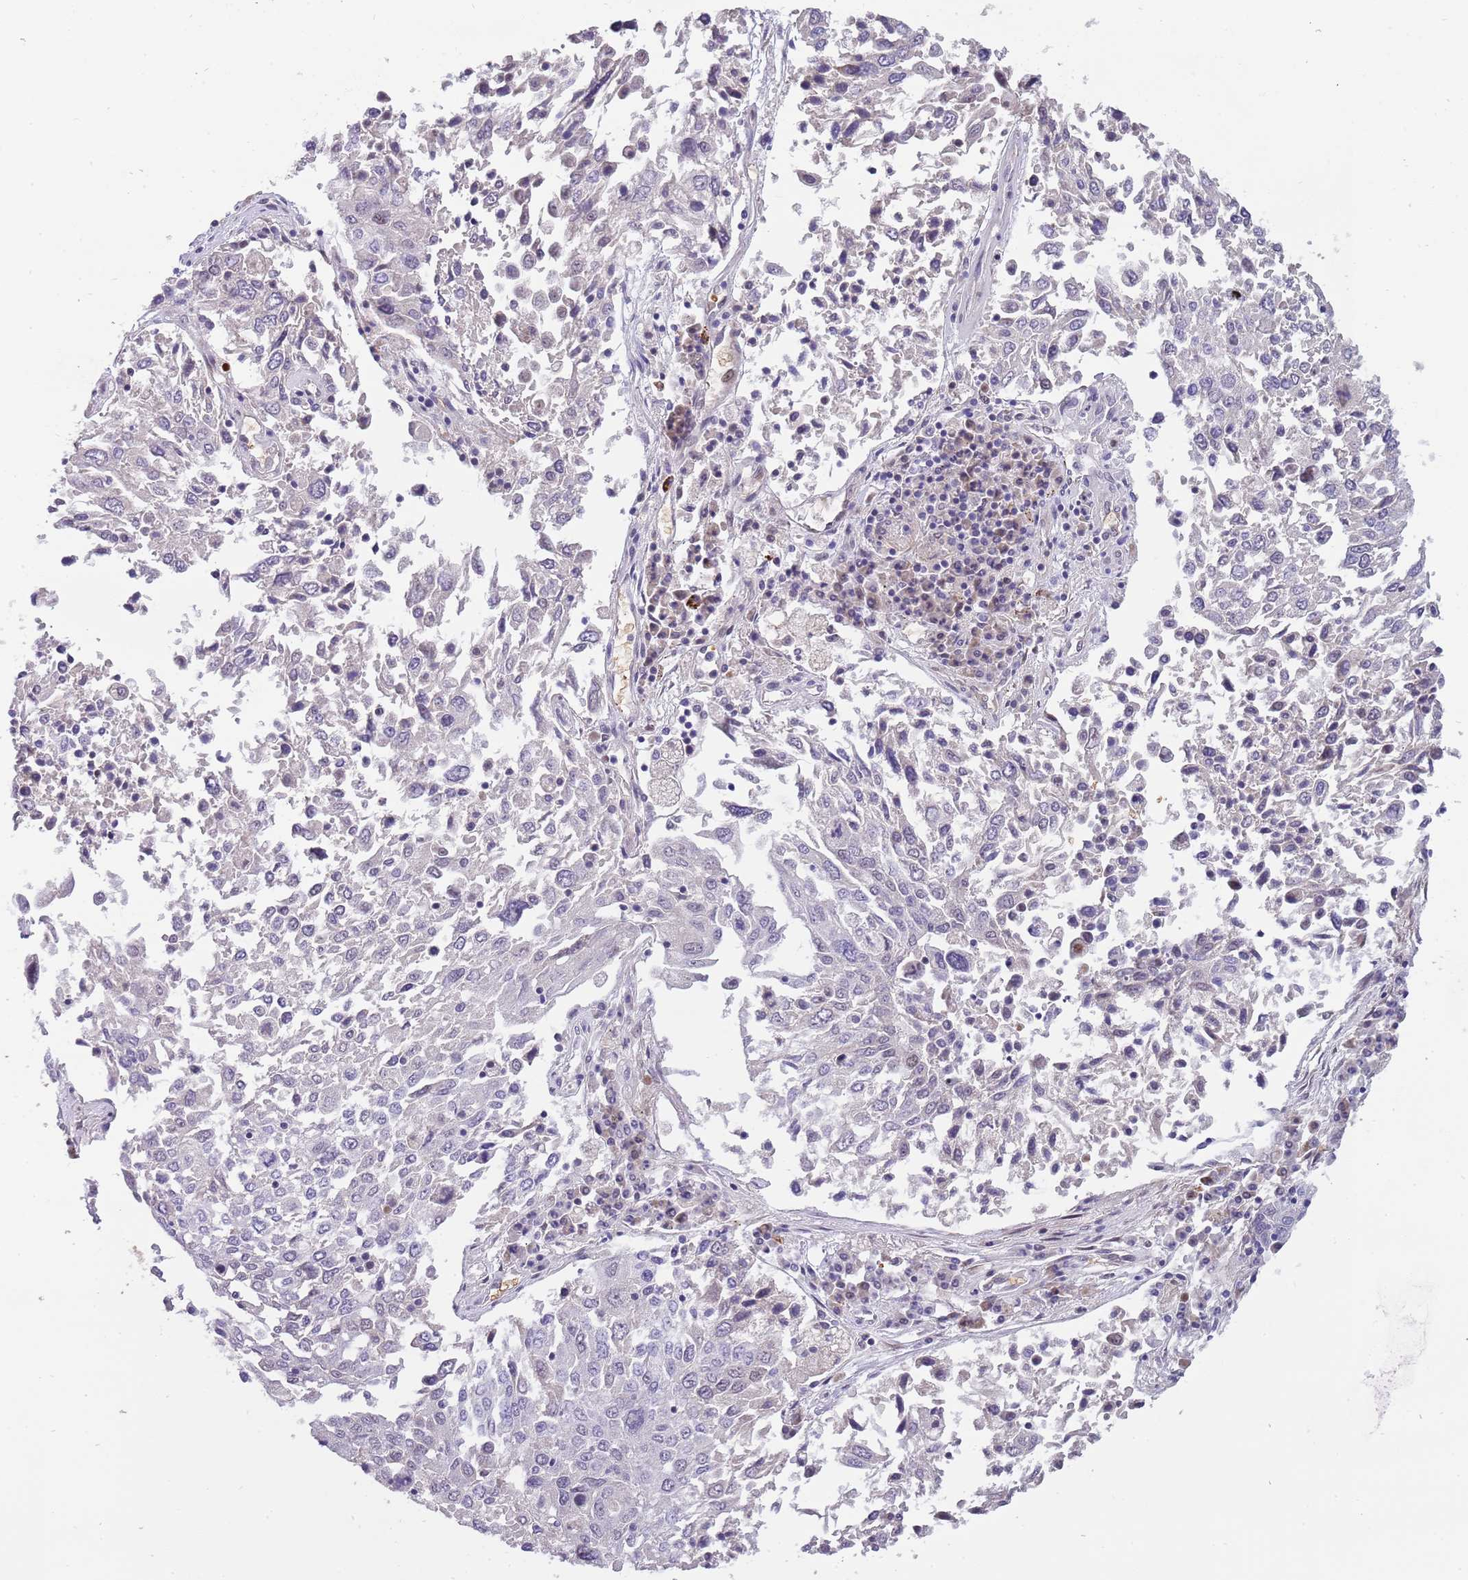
{"staining": {"intensity": "weak", "quantity": "<25%", "location": "nuclear"}, "tissue": "lung cancer", "cell_type": "Tumor cells", "image_type": "cancer", "snomed": [{"axis": "morphology", "description": "Squamous cell carcinoma, NOS"}, {"axis": "topography", "description": "Lung"}], "caption": "The immunohistochemistry image has no significant expression in tumor cells of lung cancer (squamous cell carcinoma) tissue.", "gene": "LYPD6B", "patient": {"sex": "male", "age": 65}}